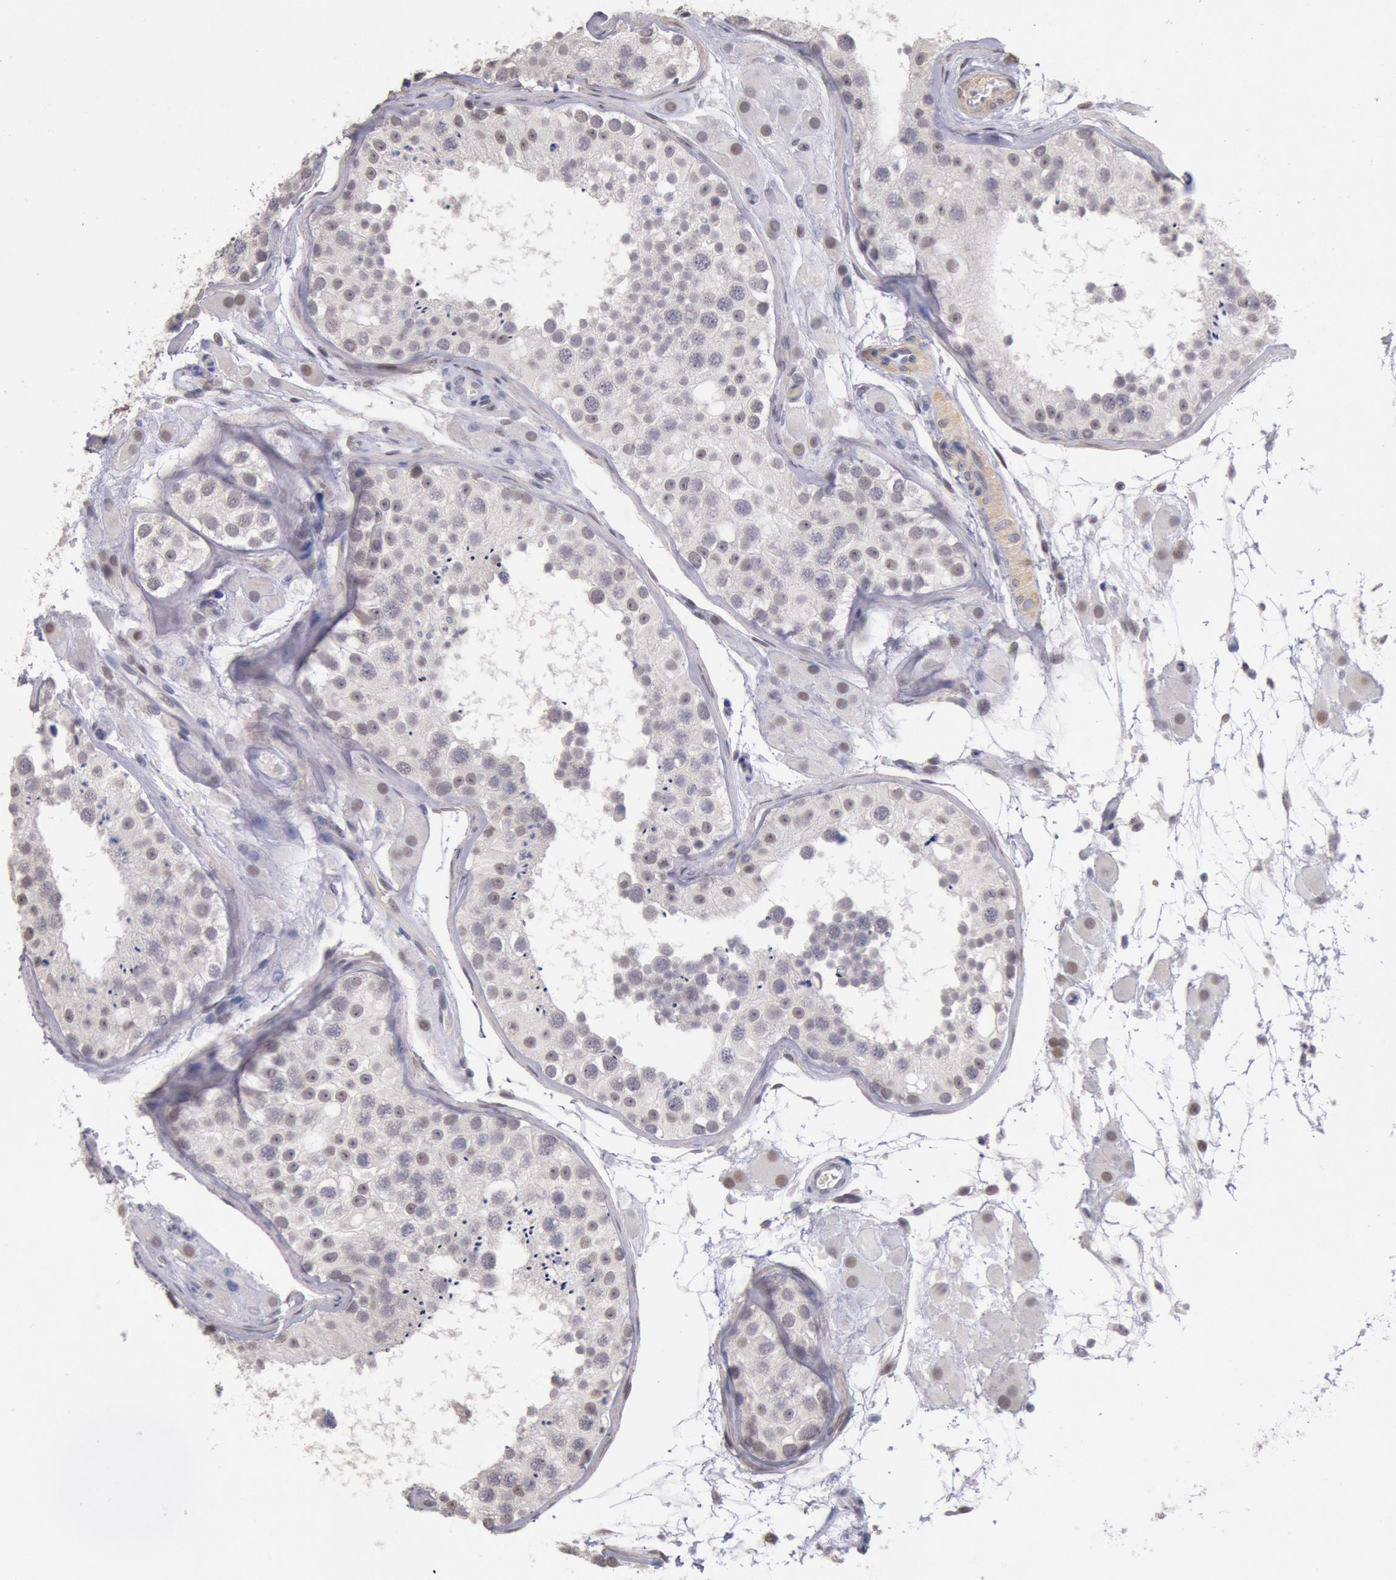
{"staining": {"intensity": "weak", "quantity": ">75%", "location": "nuclear"}, "tissue": "testis", "cell_type": "Cells in seminiferous ducts", "image_type": "normal", "snomed": [{"axis": "morphology", "description": "Normal tissue, NOS"}, {"axis": "topography", "description": "Testis"}], "caption": "DAB immunohistochemical staining of normal human testis displays weak nuclear protein positivity in approximately >75% of cells in seminiferous ducts.", "gene": "MYH6", "patient": {"sex": "male", "age": 26}}